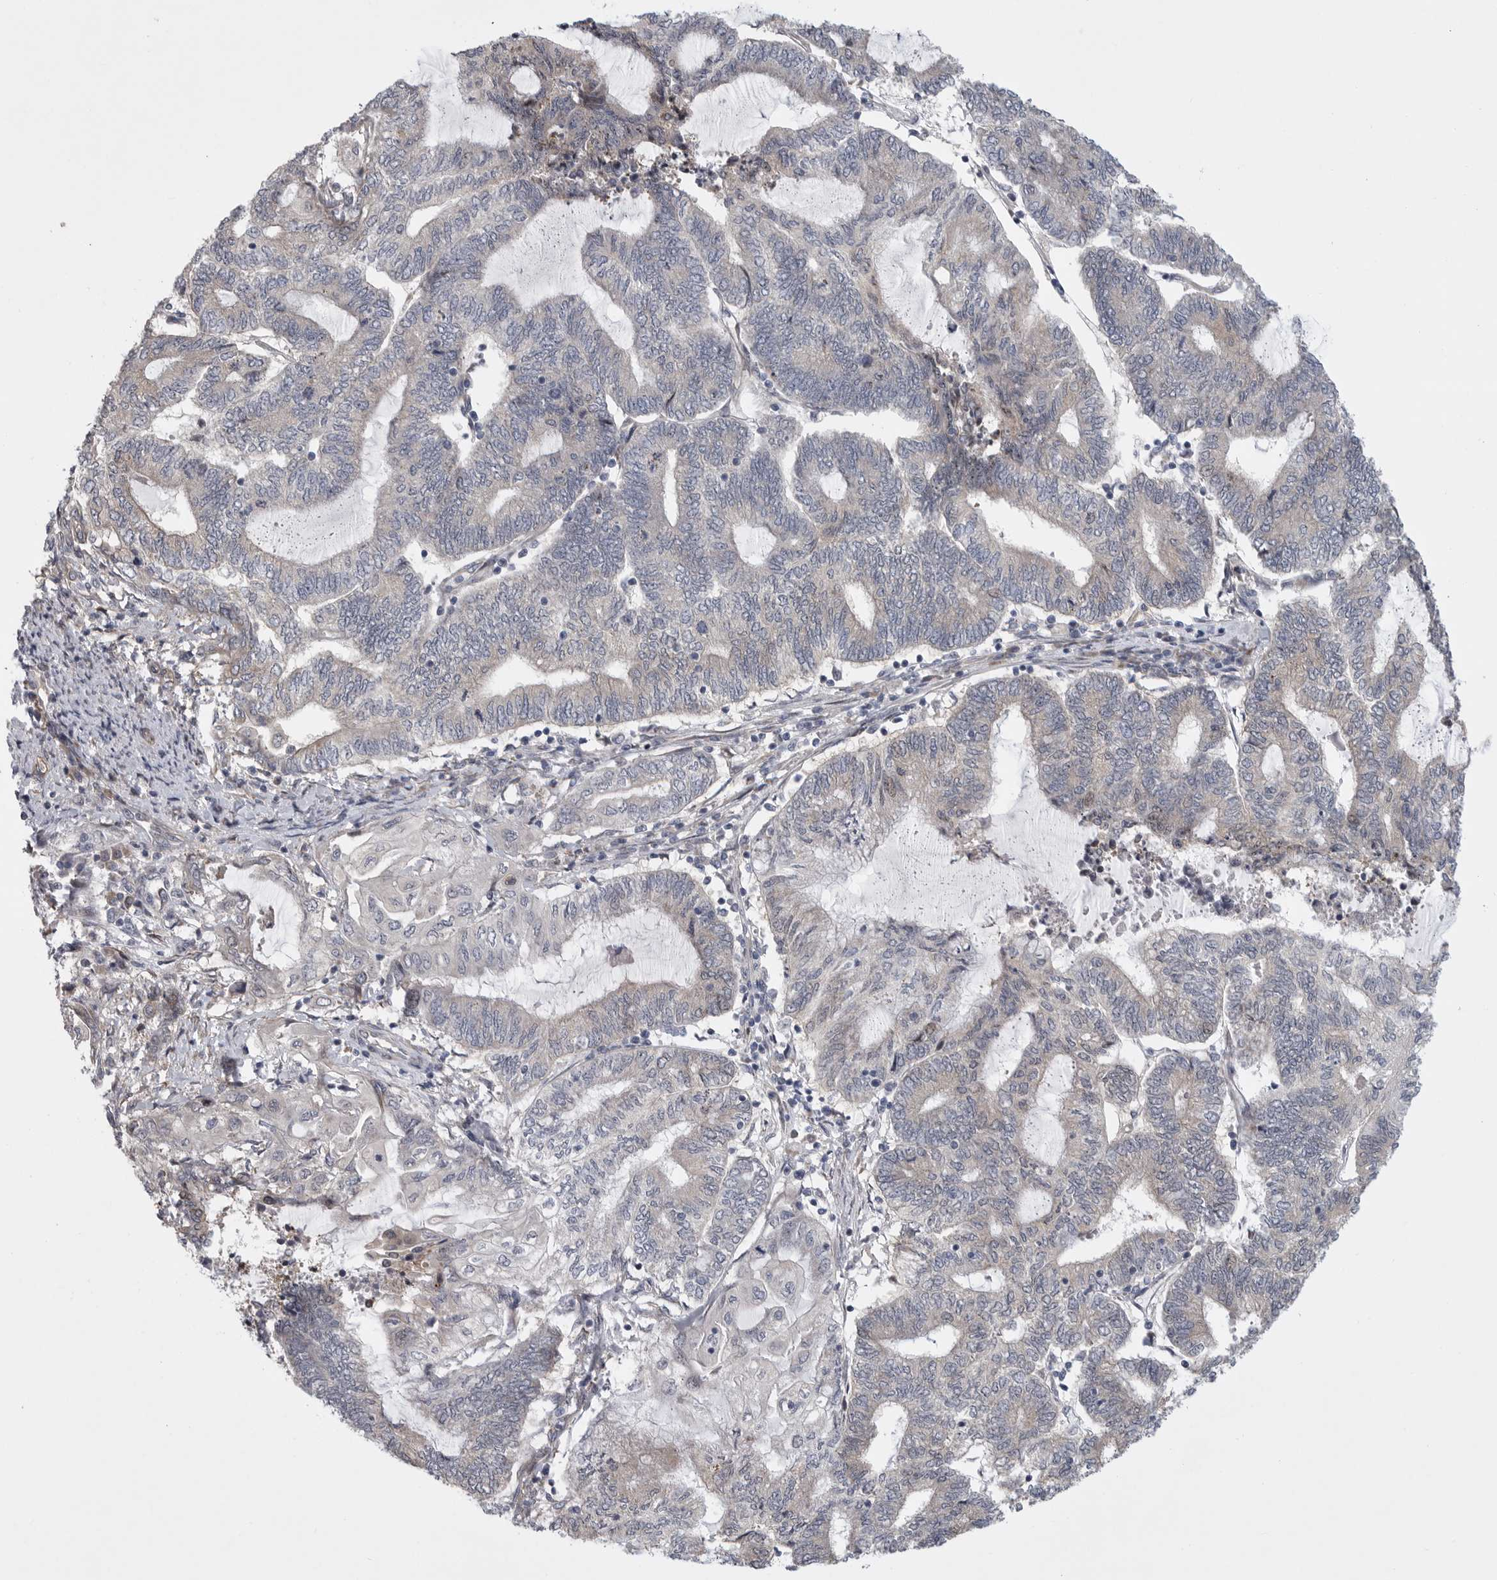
{"staining": {"intensity": "weak", "quantity": "<25%", "location": "cytoplasmic/membranous"}, "tissue": "endometrial cancer", "cell_type": "Tumor cells", "image_type": "cancer", "snomed": [{"axis": "morphology", "description": "Adenocarcinoma, NOS"}, {"axis": "topography", "description": "Uterus"}, {"axis": "topography", "description": "Endometrium"}], "caption": "Immunohistochemistry of adenocarcinoma (endometrial) exhibits no expression in tumor cells.", "gene": "FBXO43", "patient": {"sex": "female", "age": 70}}